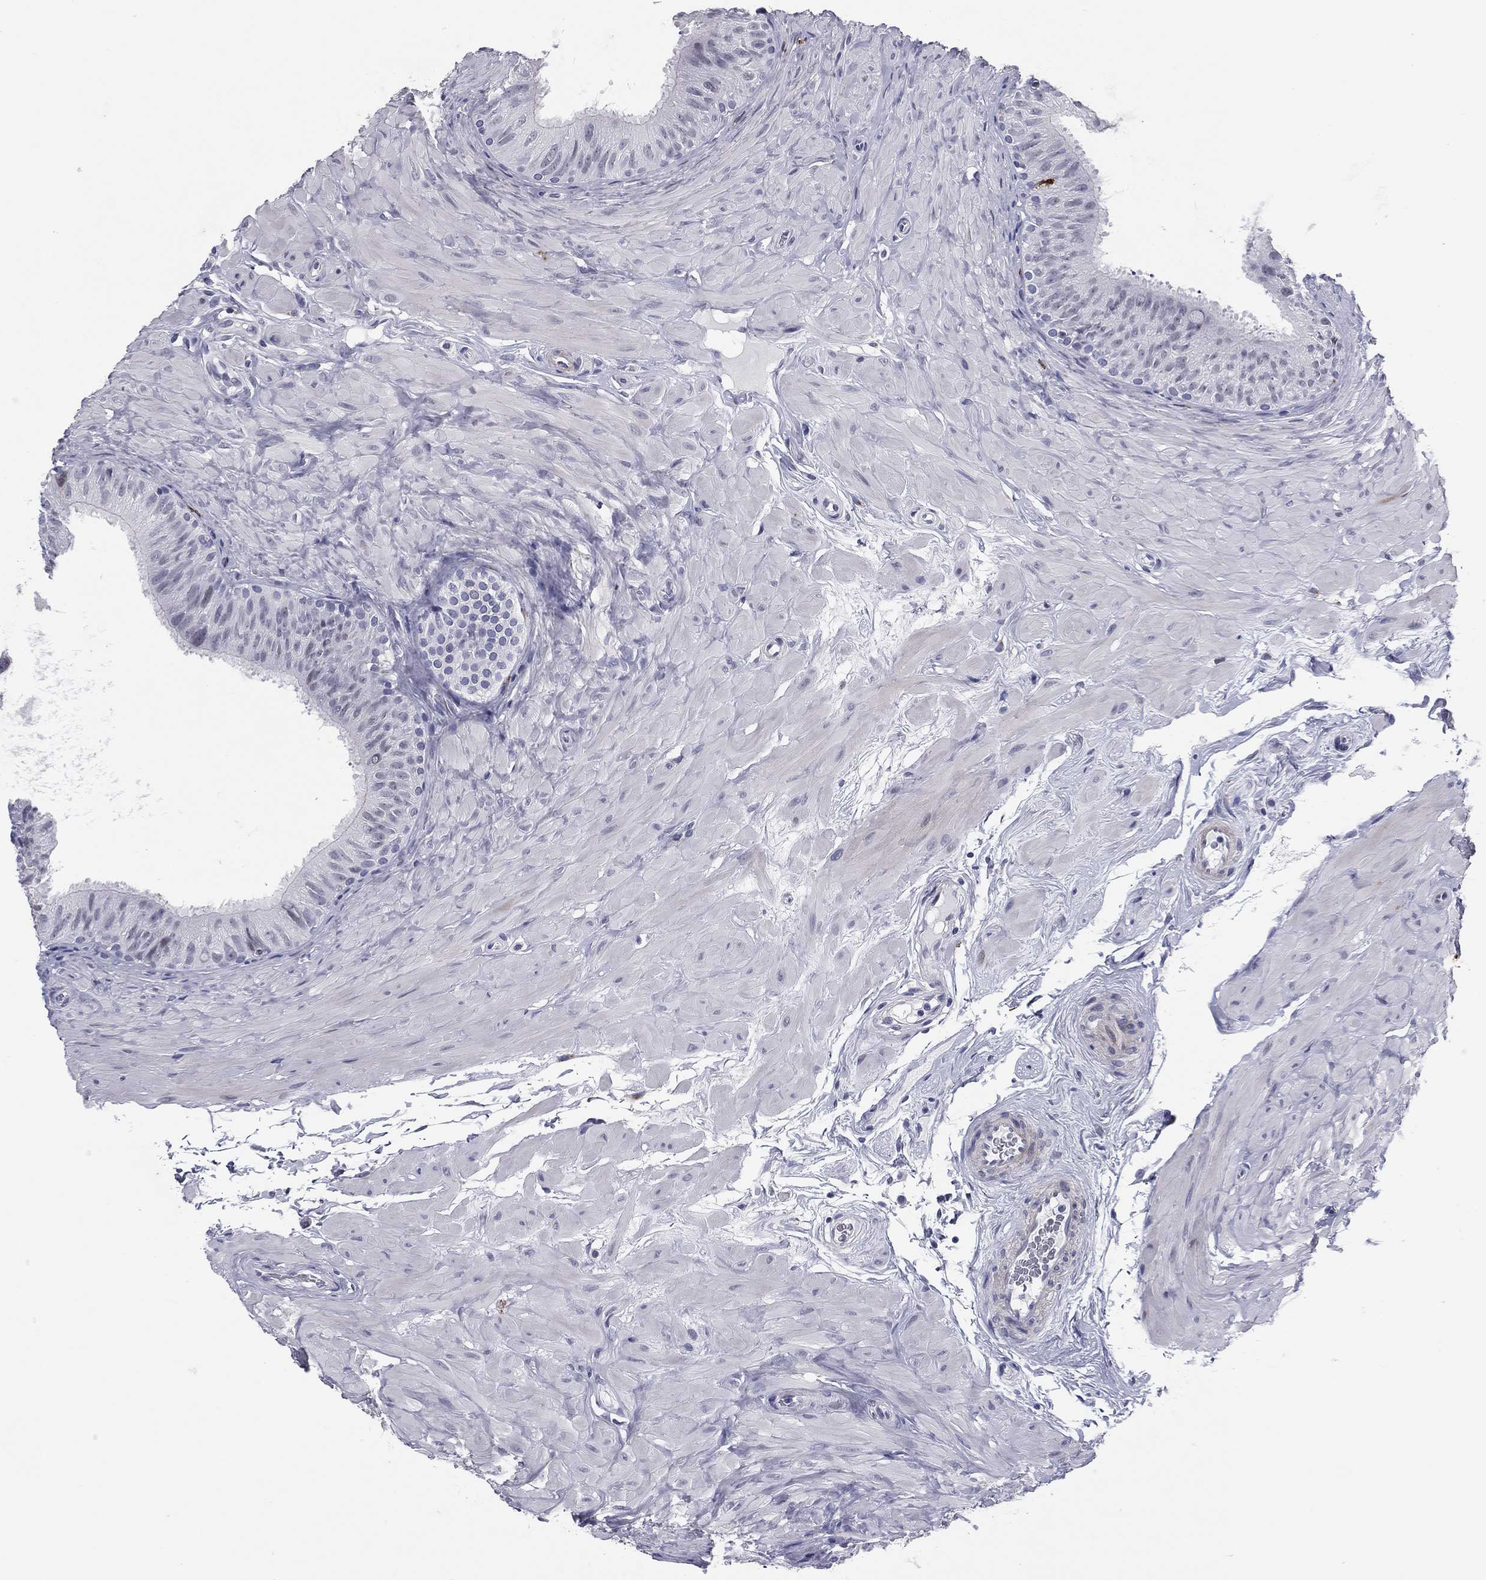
{"staining": {"intensity": "negative", "quantity": "none", "location": "none"}, "tissue": "epididymis", "cell_type": "Glandular cells", "image_type": "normal", "snomed": [{"axis": "morphology", "description": "Normal tissue, NOS"}, {"axis": "topography", "description": "Epididymis"}], "caption": "Immunohistochemical staining of unremarkable epididymis demonstrates no significant expression in glandular cells.", "gene": "HLA", "patient": {"sex": "male", "age": 34}}